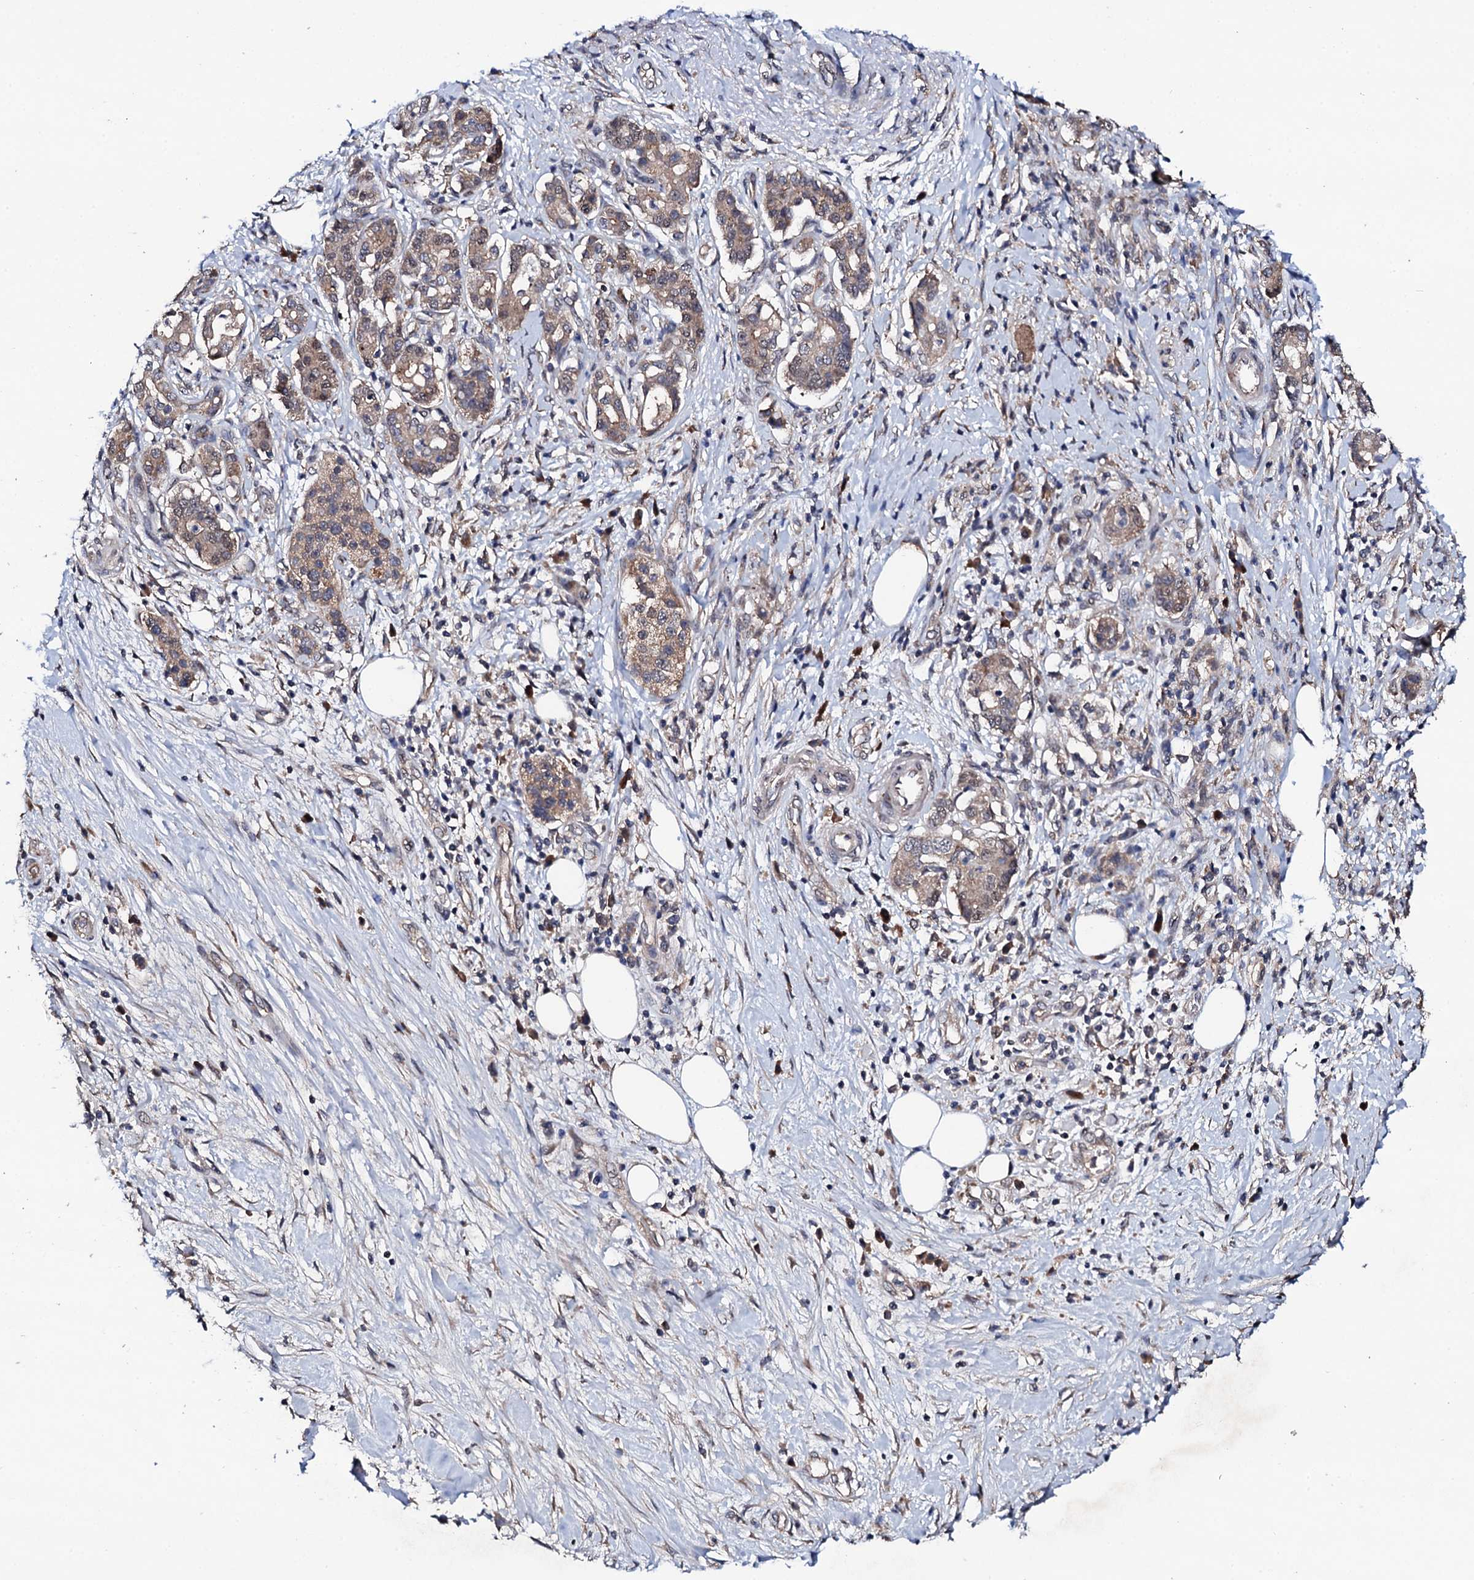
{"staining": {"intensity": "moderate", "quantity": "25%-75%", "location": "cytoplasmic/membranous"}, "tissue": "pancreatic cancer", "cell_type": "Tumor cells", "image_type": "cancer", "snomed": [{"axis": "morphology", "description": "Adenocarcinoma, NOS"}, {"axis": "topography", "description": "Pancreas"}], "caption": "There is medium levels of moderate cytoplasmic/membranous expression in tumor cells of pancreatic cancer (adenocarcinoma), as demonstrated by immunohistochemical staining (brown color).", "gene": "IP6K1", "patient": {"sex": "female", "age": 73}}